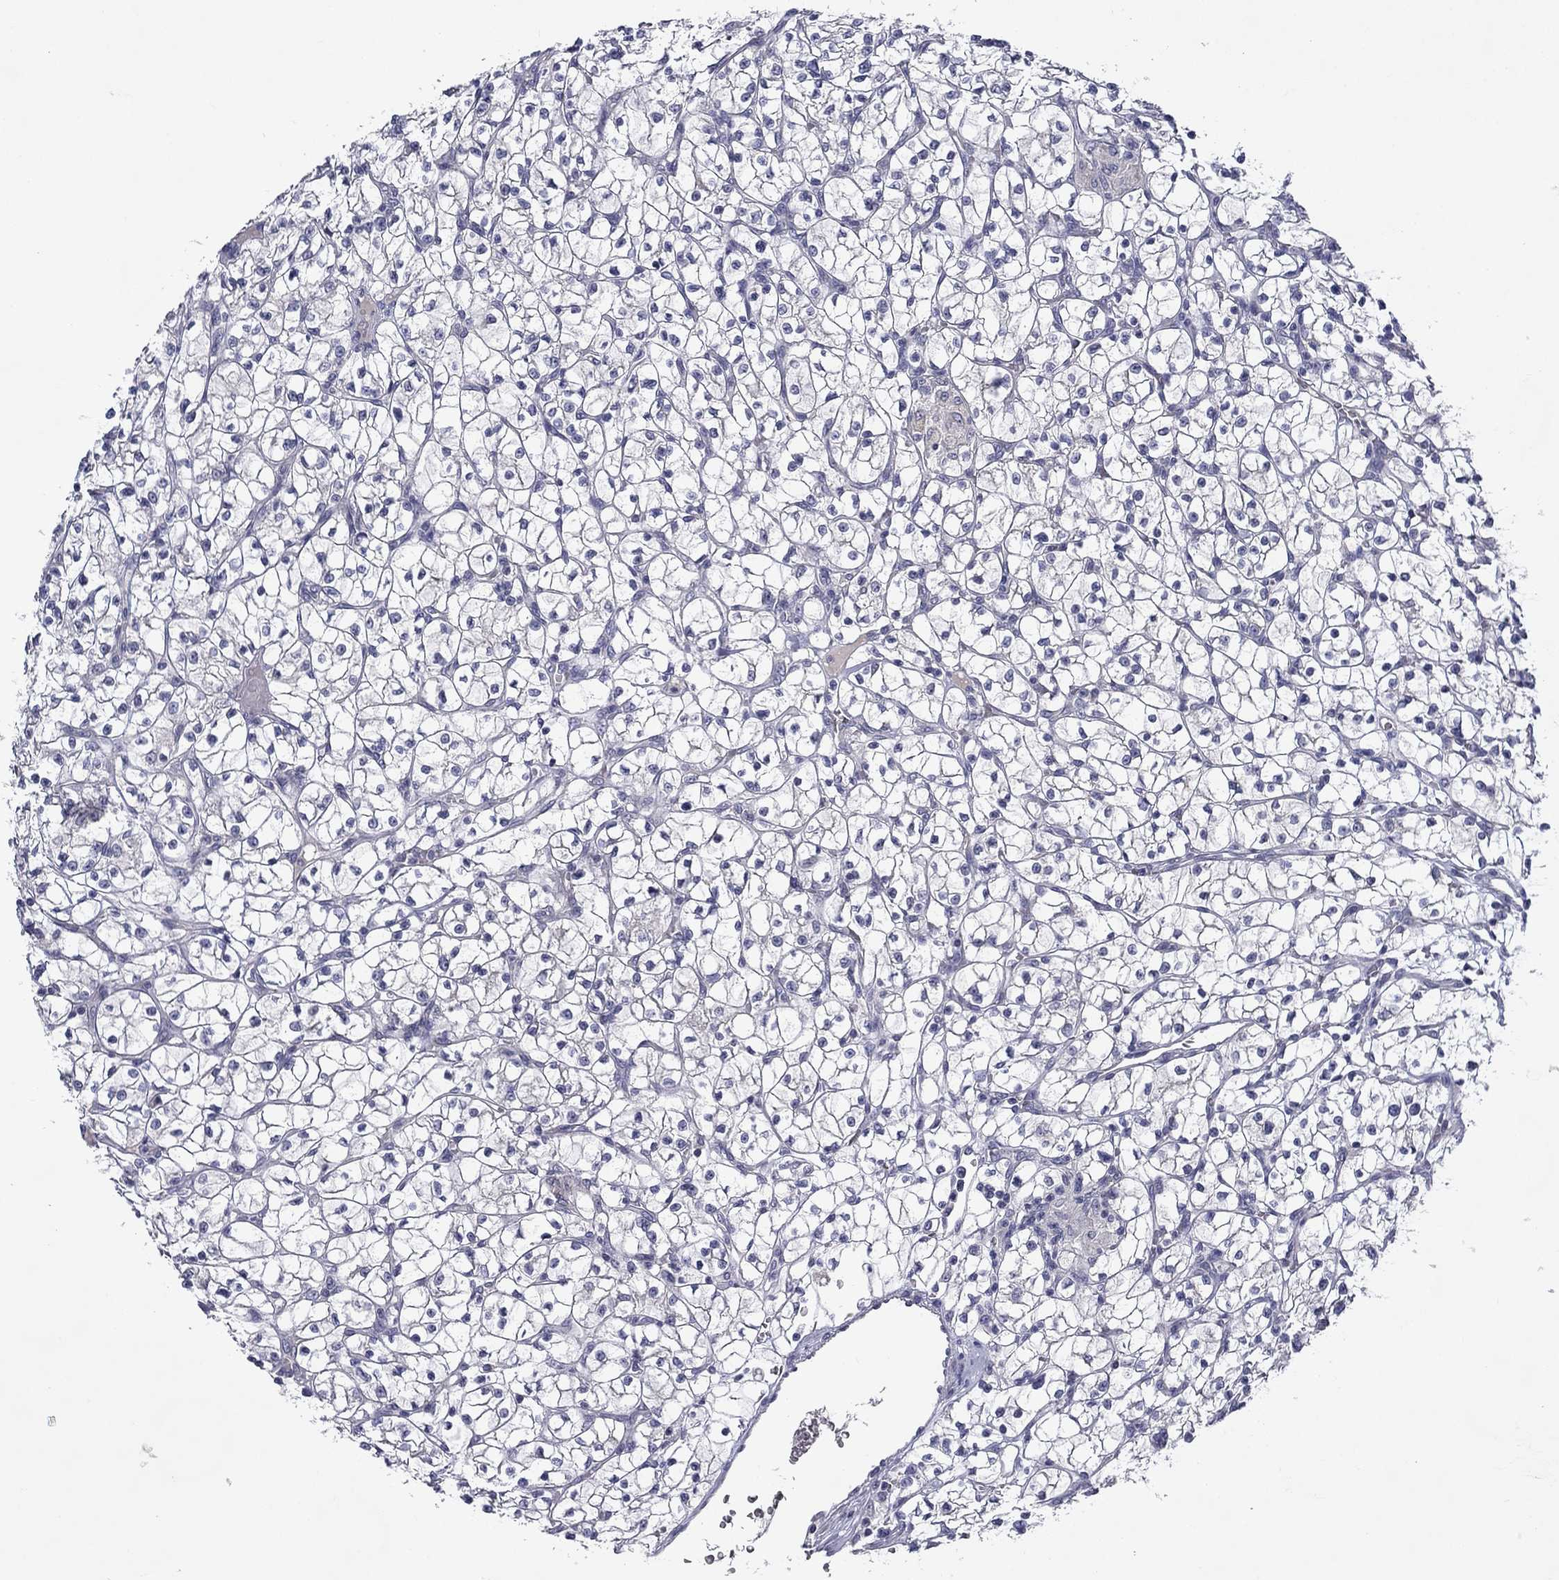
{"staining": {"intensity": "negative", "quantity": "none", "location": "none"}, "tissue": "renal cancer", "cell_type": "Tumor cells", "image_type": "cancer", "snomed": [{"axis": "morphology", "description": "Adenocarcinoma, NOS"}, {"axis": "topography", "description": "Kidney"}], "caption": "Human renal cancer (adenocarcinoma) stained for a protein using immunohistochemistry (IHC) reveals no positivity in tumor cells.", "gene": "SPATA7", "patient": {"sex": "female", "age": 64}}